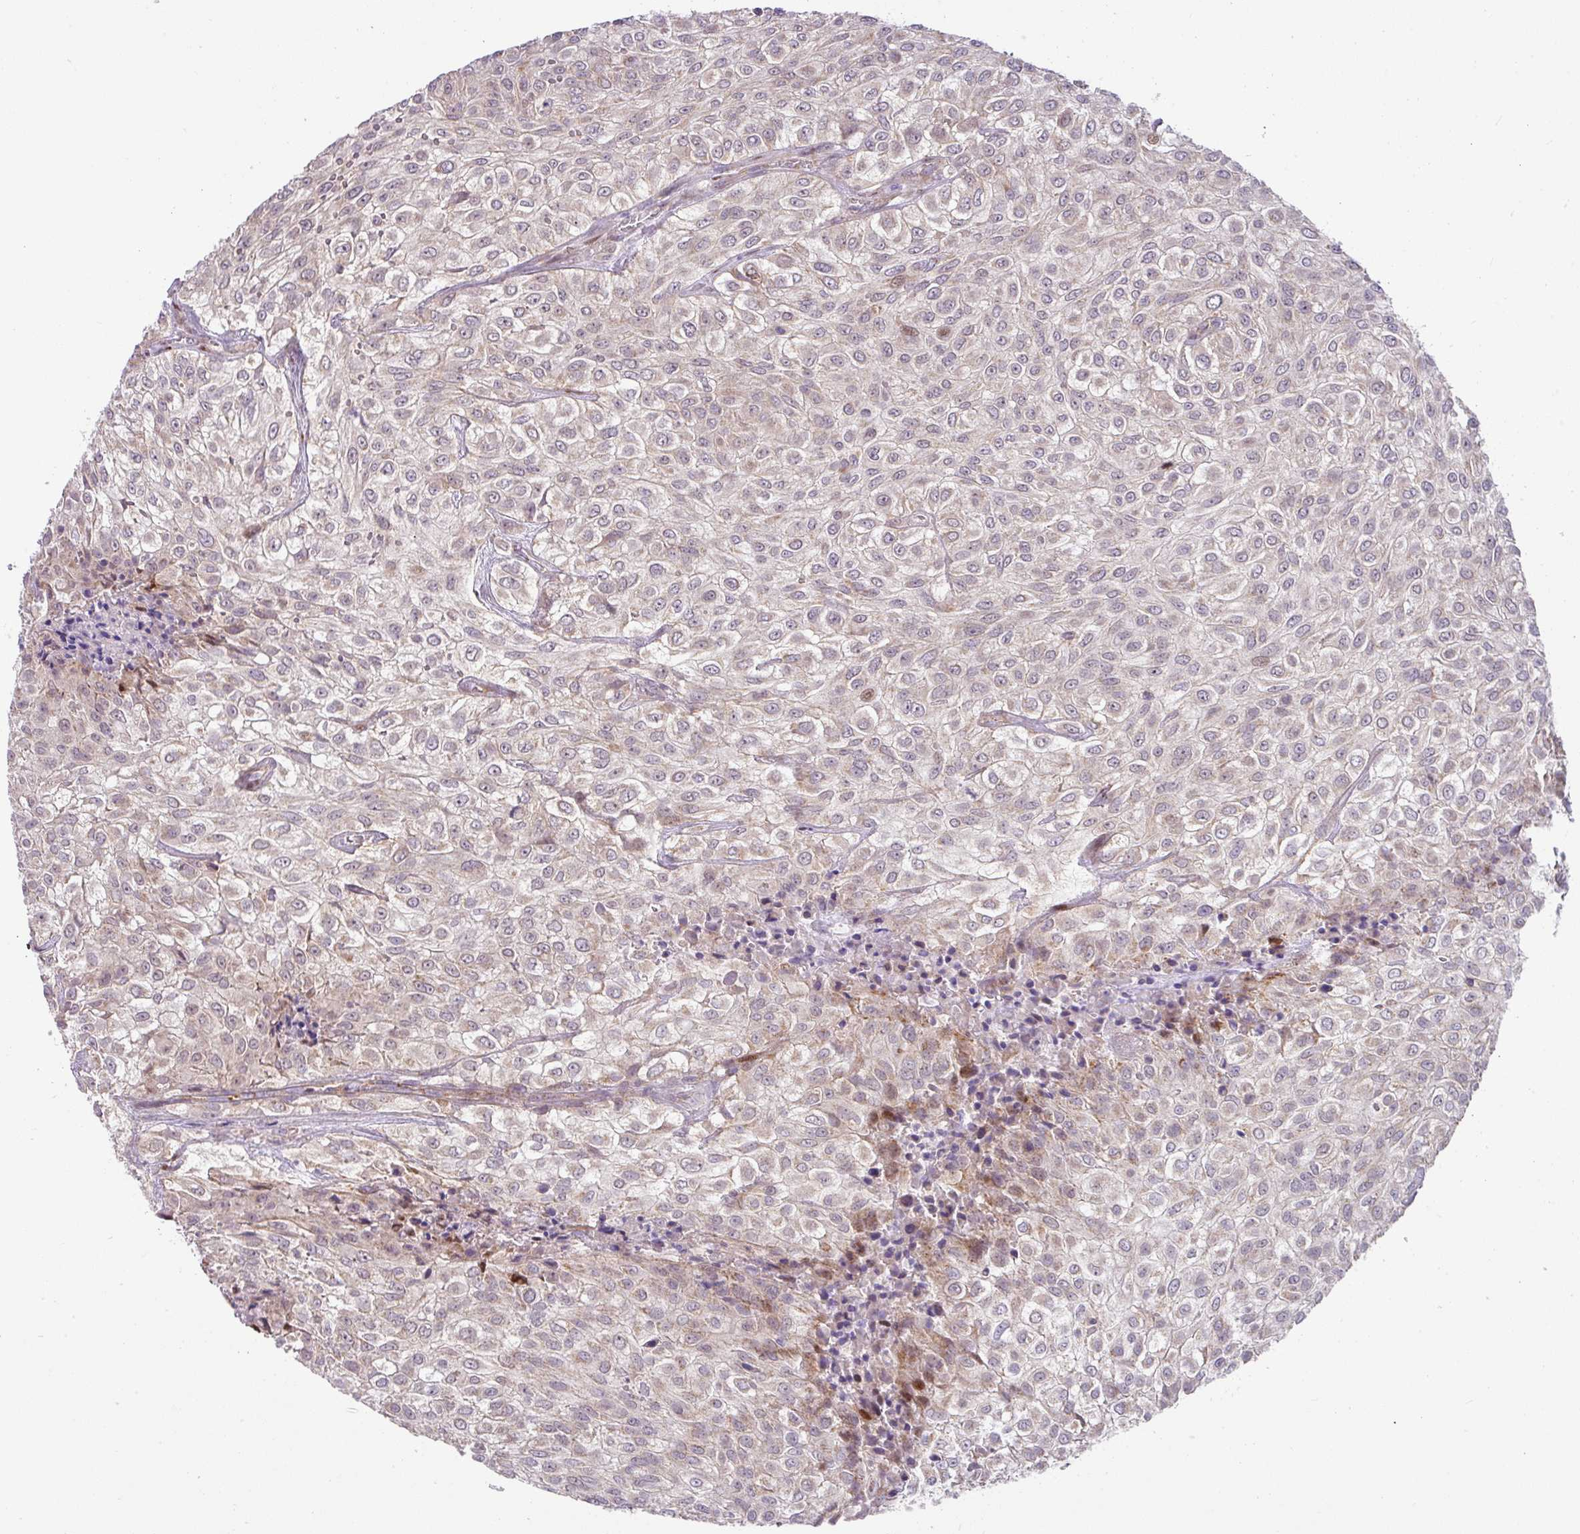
{"staining": {"intensity": "weak", "quantity": "<25%", "location": "cytoplasmic/membranous"}, "tissue": "urothelial cancer", "cell_type": "Tumor cells", "image_type": "cancer", "snomed": [{"axis": "morphology", "description": "Urothelial carcinoma, High grade"}, {"axis": "topography", "description": "Urinary bladder"}], "caption": "High power microscopy micrograph of an IHC micrograph of urothelial cancer, revealing no significant positivity in tumor cells.", "gene": "SARS2", "patient": {"sex": "male", "age": 56}}